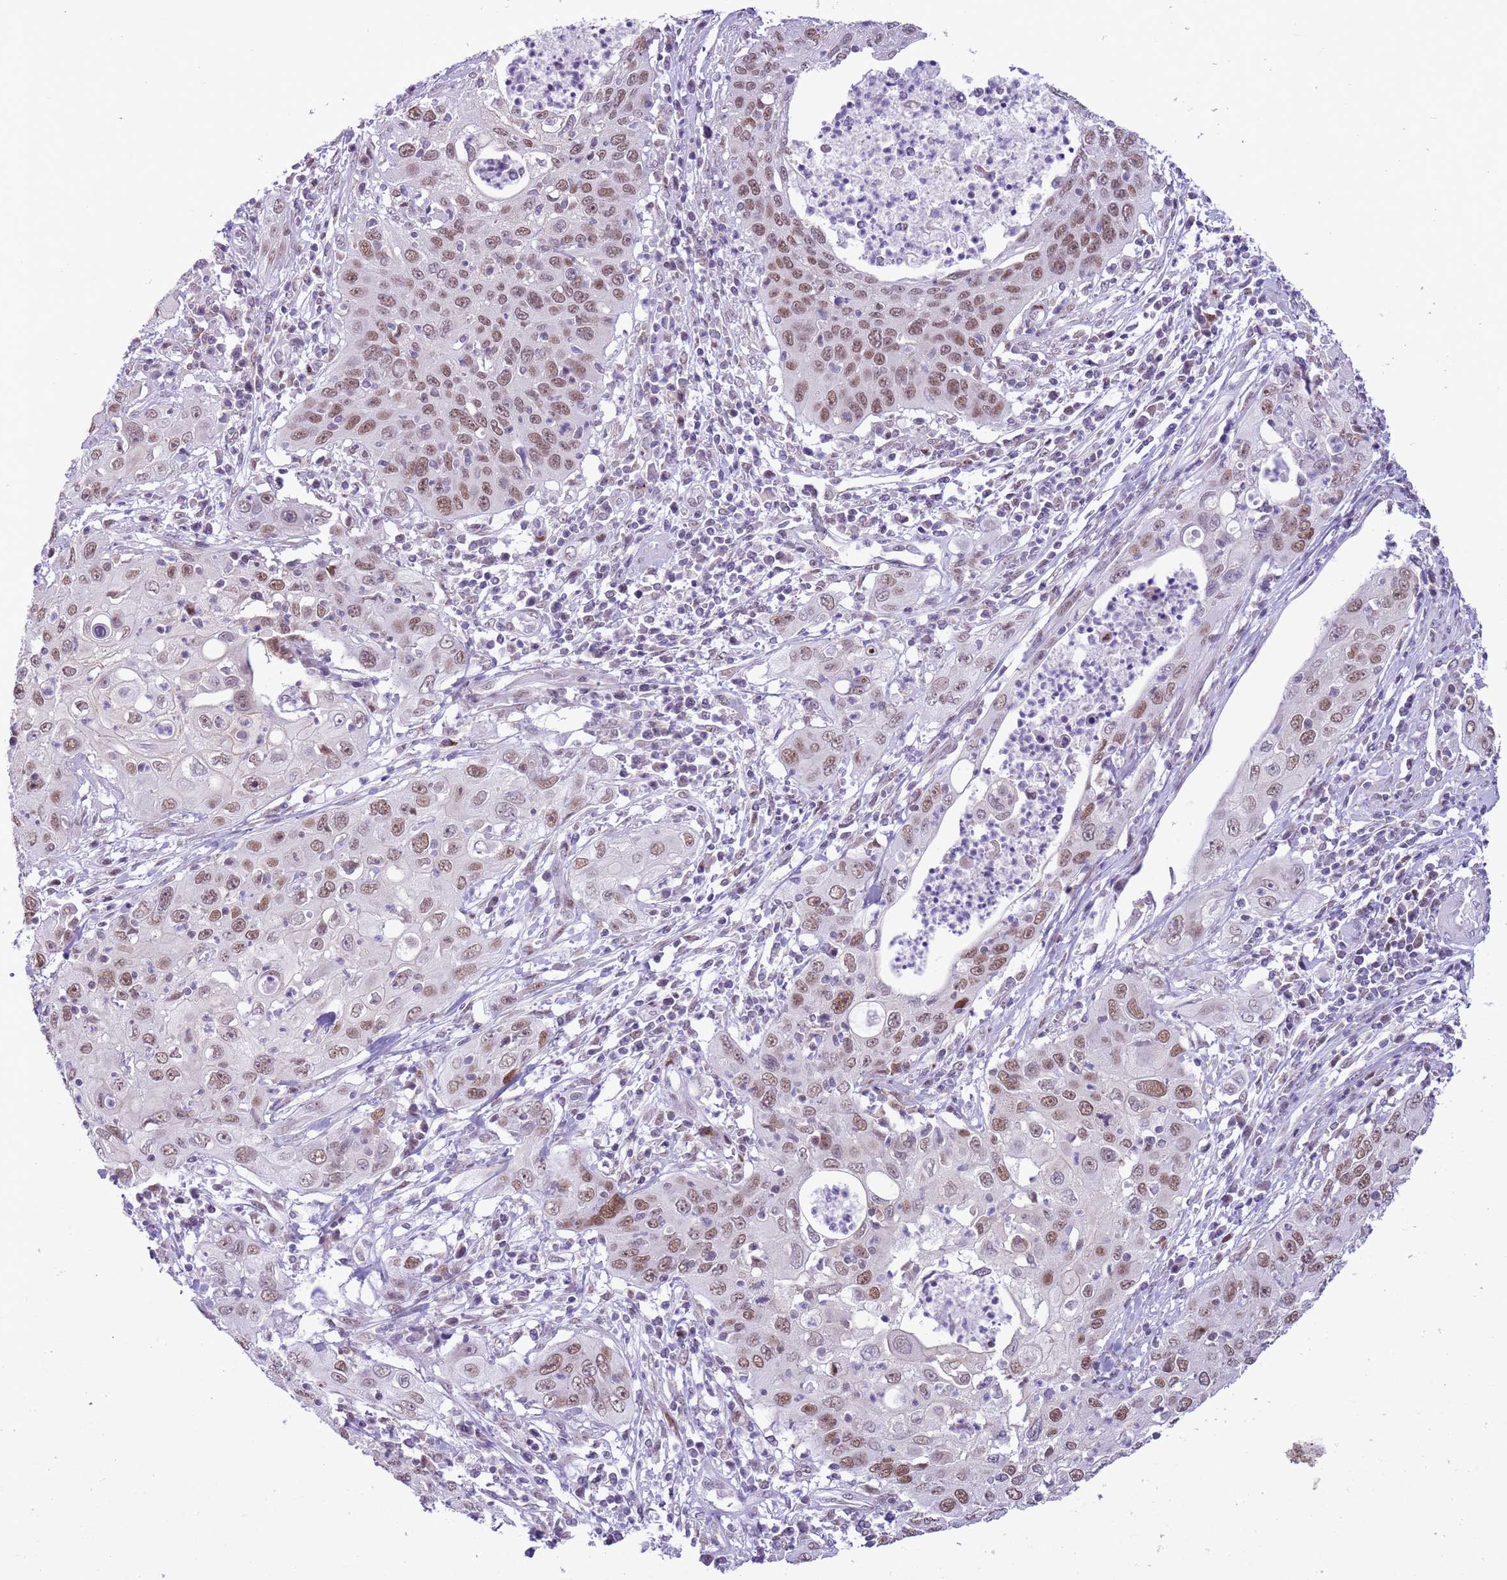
{"staining": {"intensity": "moderate", "quantity": ">75%", "location": "nuclear"}, "tissue": "cervical cancer", "cell_type": "Tumor cells", "image_type": "cancer", "snomed": [{"axis": "morphology", "description": "Squamous cell carcinoma, NOS"}, {"axis": "topography", "description": "Cervix"}], "caption": "Immunohistochemical staining of human cervical cancer (squamous cell carcinoma) shows medium levels of moderate nuclear staining in about >75% of tumor cells.", "gene": "ZNF576", "patient": {"sex": "female", "age": 36}}